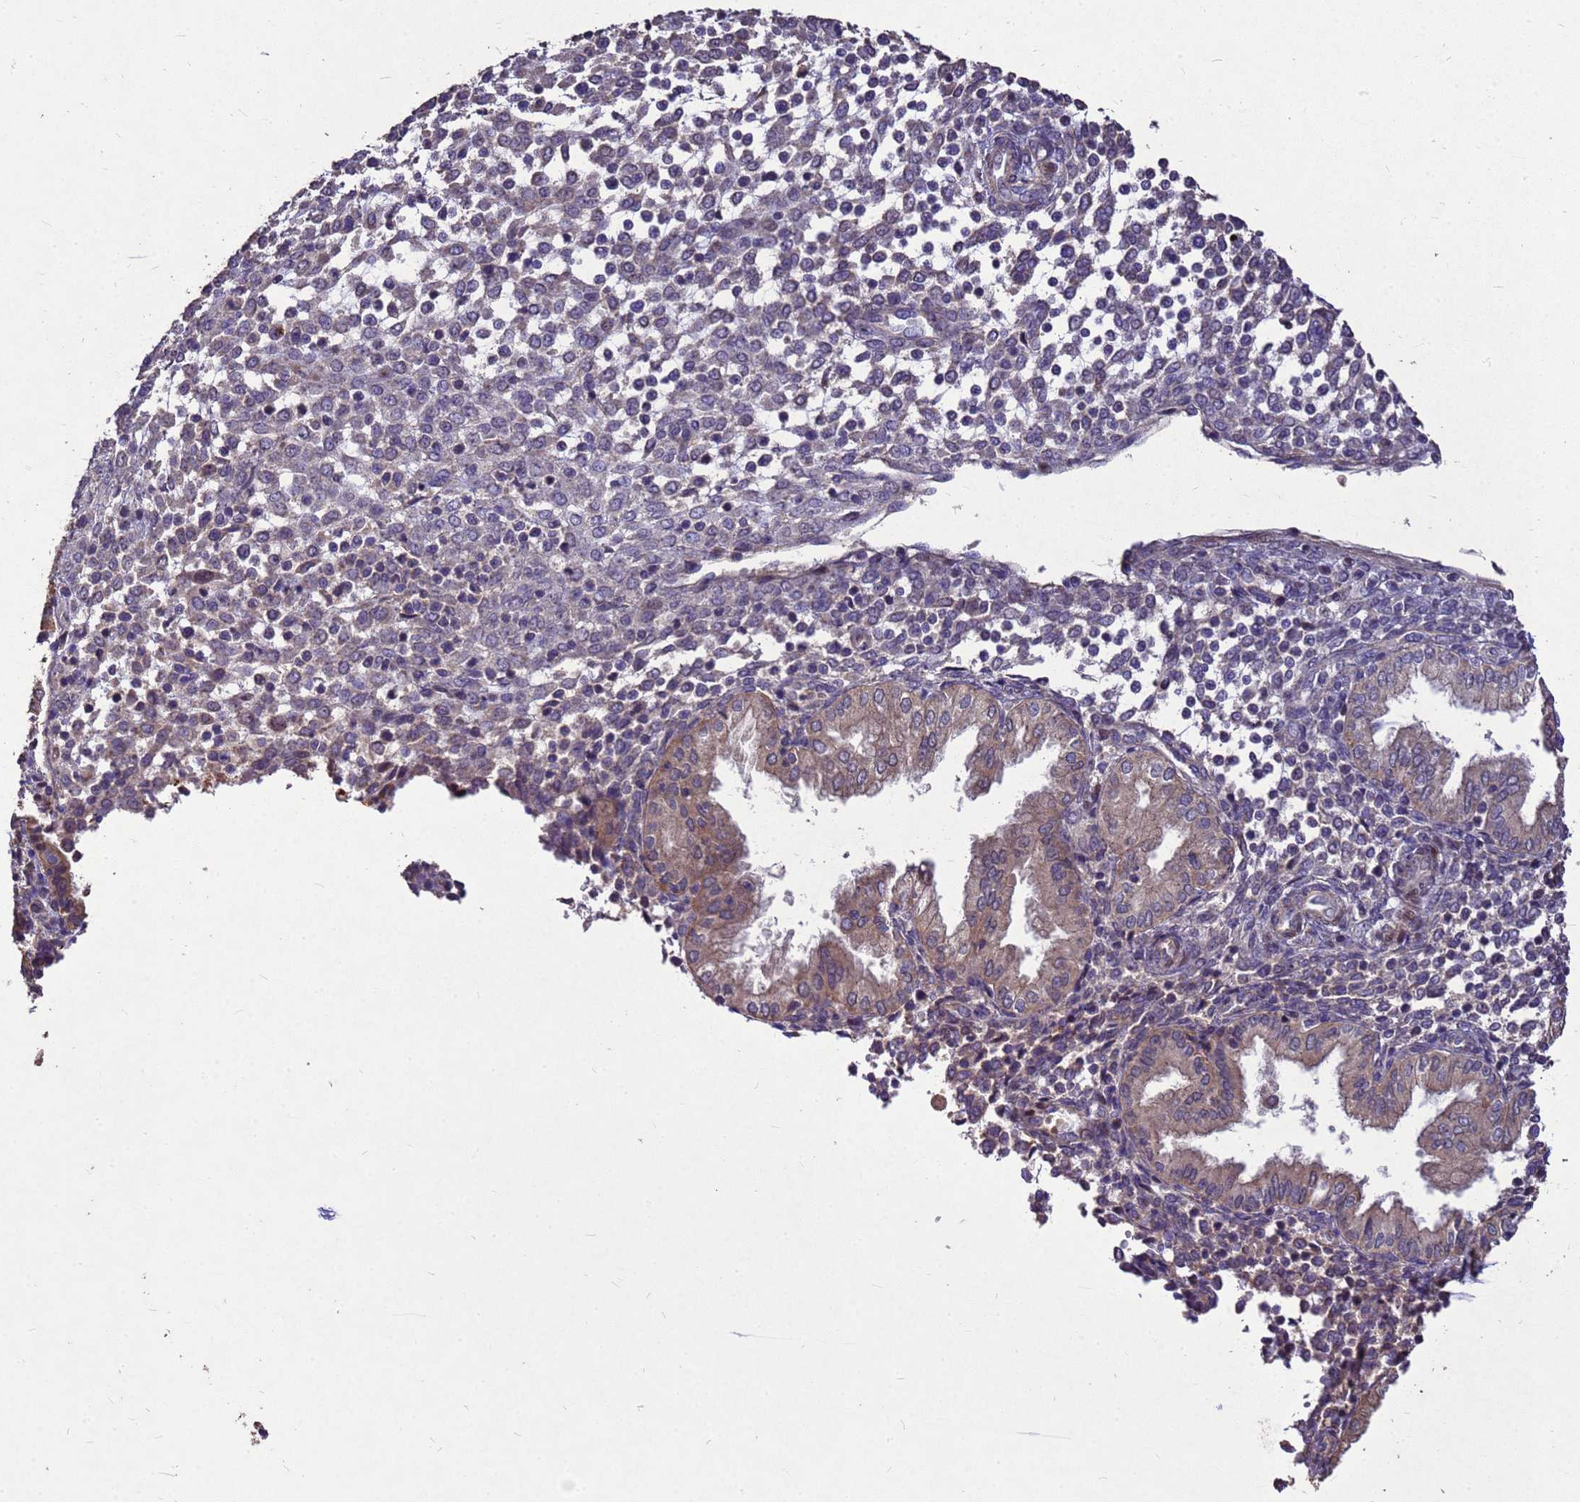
{"staining": {"intensity": "negative", "quantity": "none", "location": "none"}, "tissue": "endometrium", "cell_type": "Cells in endometrial stroma", "image_type": "normal", "snomed": [{"axis": "morphology", "description": "Normal tissue, NOS"}, {"axis": "topography", "description": "Endometrium"}], "caption": "Cells in endometrial stroma show no significant protein staining in normal endometrium. Nuclei are stained in blue.", "gene": "RSPRY1", "patient": {"sex": "female", "age": 53}}